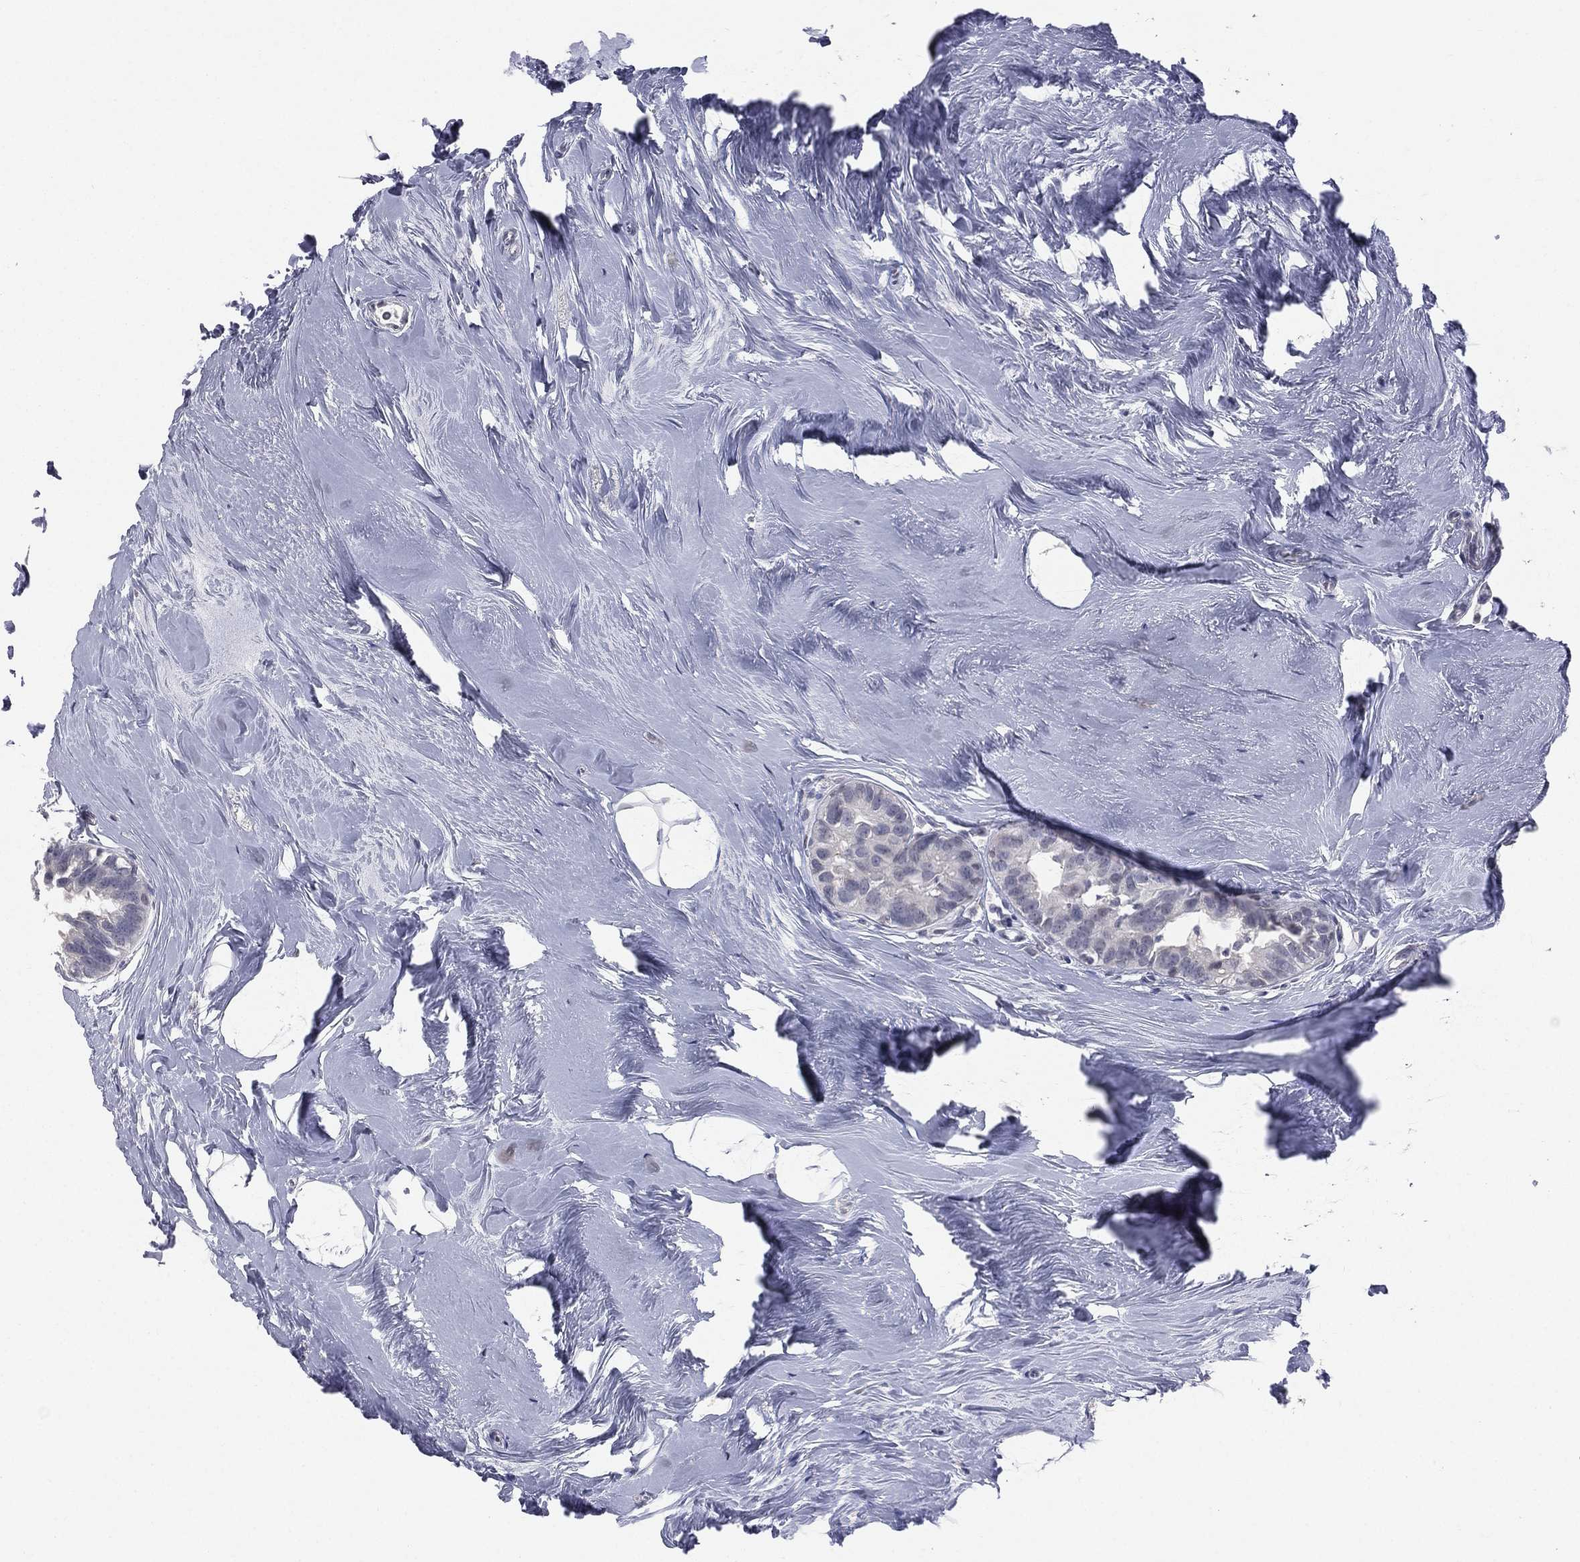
{"staining": {"intensity": "negative", "quantity": "none", "location": "none"}, "tissue": "breast cancer", "cell_type": "Tumor cells", "image_type": "cancer", "snomed": [{"axis": "morphology", "description": "Duct carcinoma"}, {"axis": "topography", "description": "Breast"}], "caption": "There is no significant staining in tumor cells of breast invasive ductal carcinoma.", "gene": "DMKN", "patient": {"sex": "female", "age": 55}}